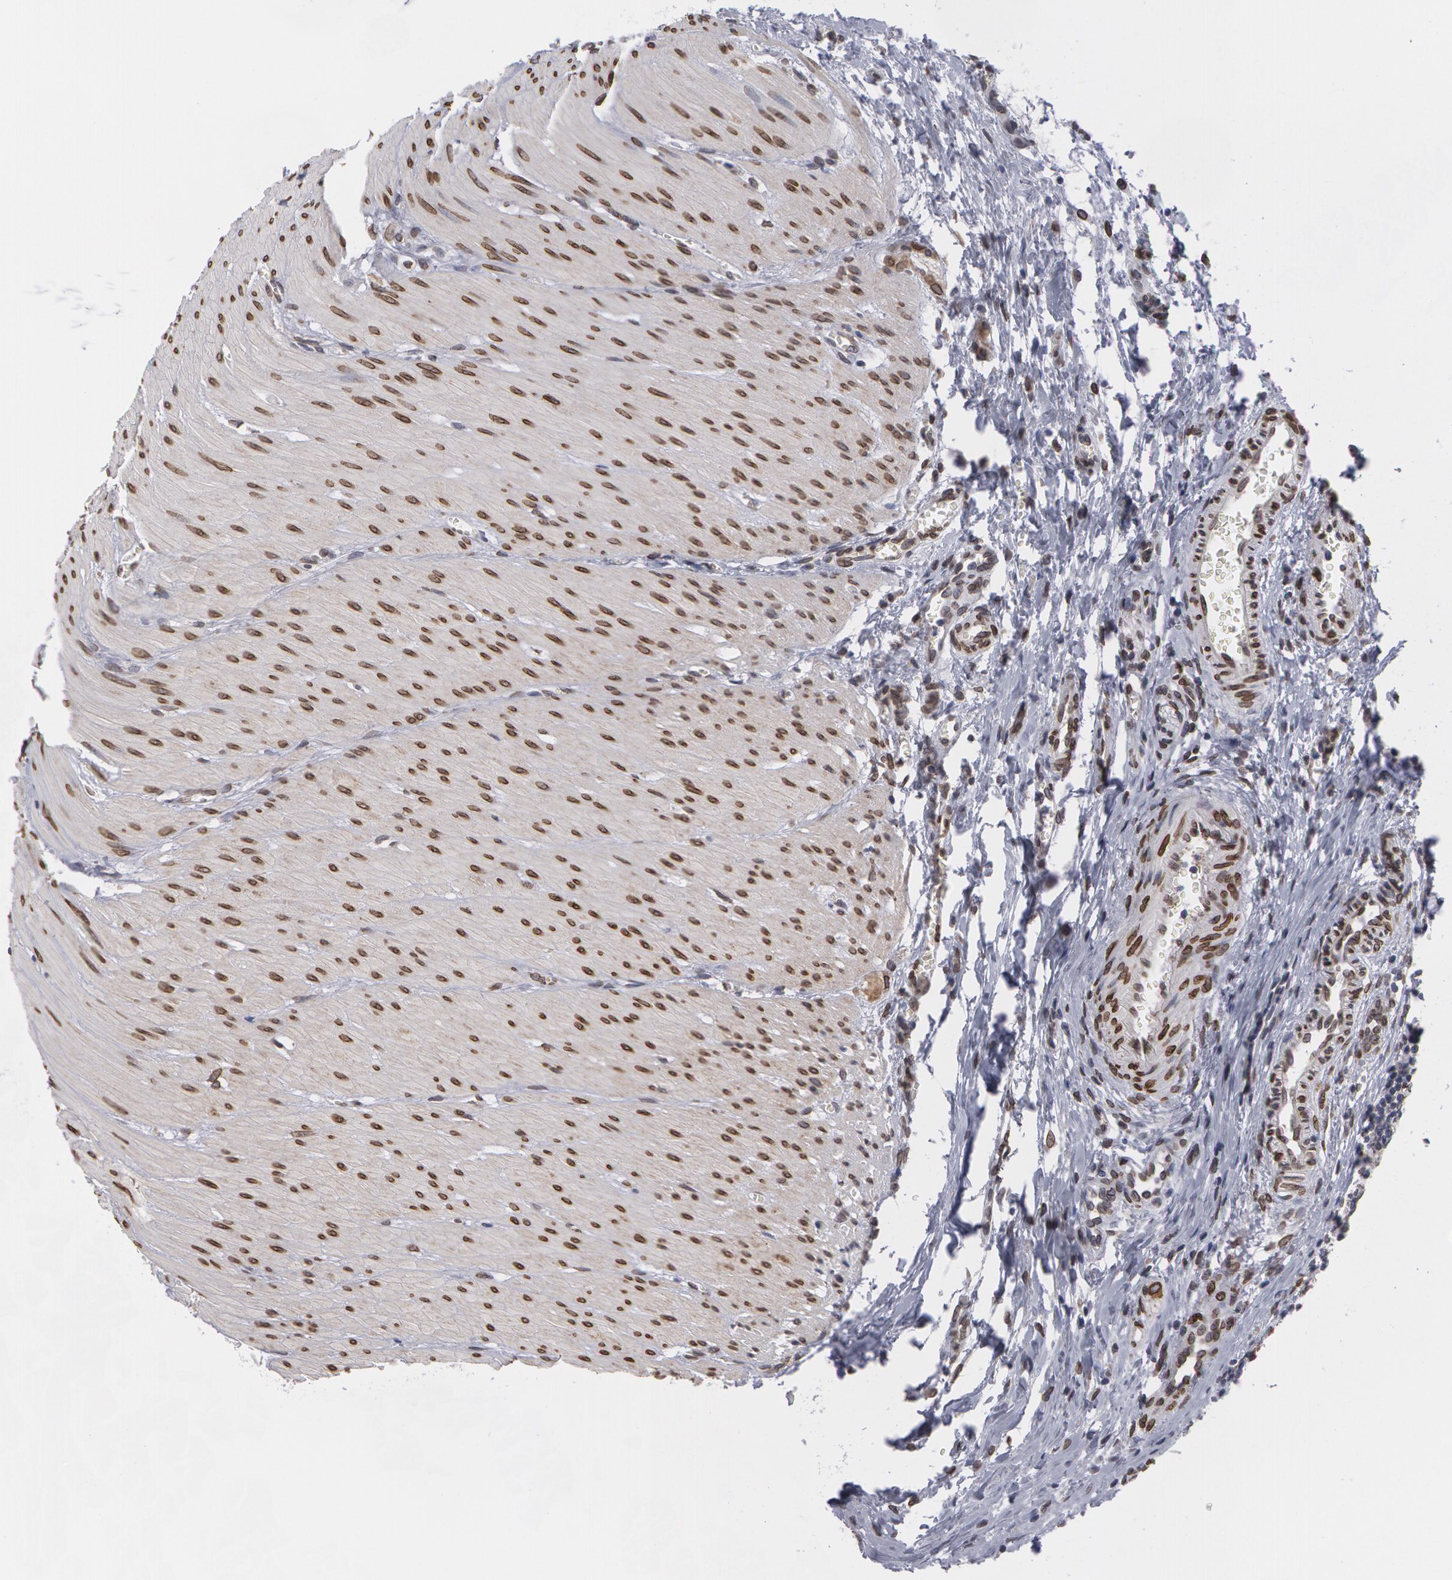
{"staining": {"intensity": "negative", "quantity": "none", "location": "none"}, "tissue": "small intestine", "cell_type": "Glandular cells", "image_type": "normal", "snomed": [{"axis": "morphology", "description": "Normal tissue, NOS"}, {"axis": "topography", "description": "Small intestine"}], "caption": "High magnification brightfield microscopy of normal small intestine stained with DAB (brown) and counterstained with hematoxylin (blue): glandular cells show no significant positivity. (IHC, brightfield microscopy, high magnification).", "gene": "EMD", "patient": {"sex": "male", "age": 1}}